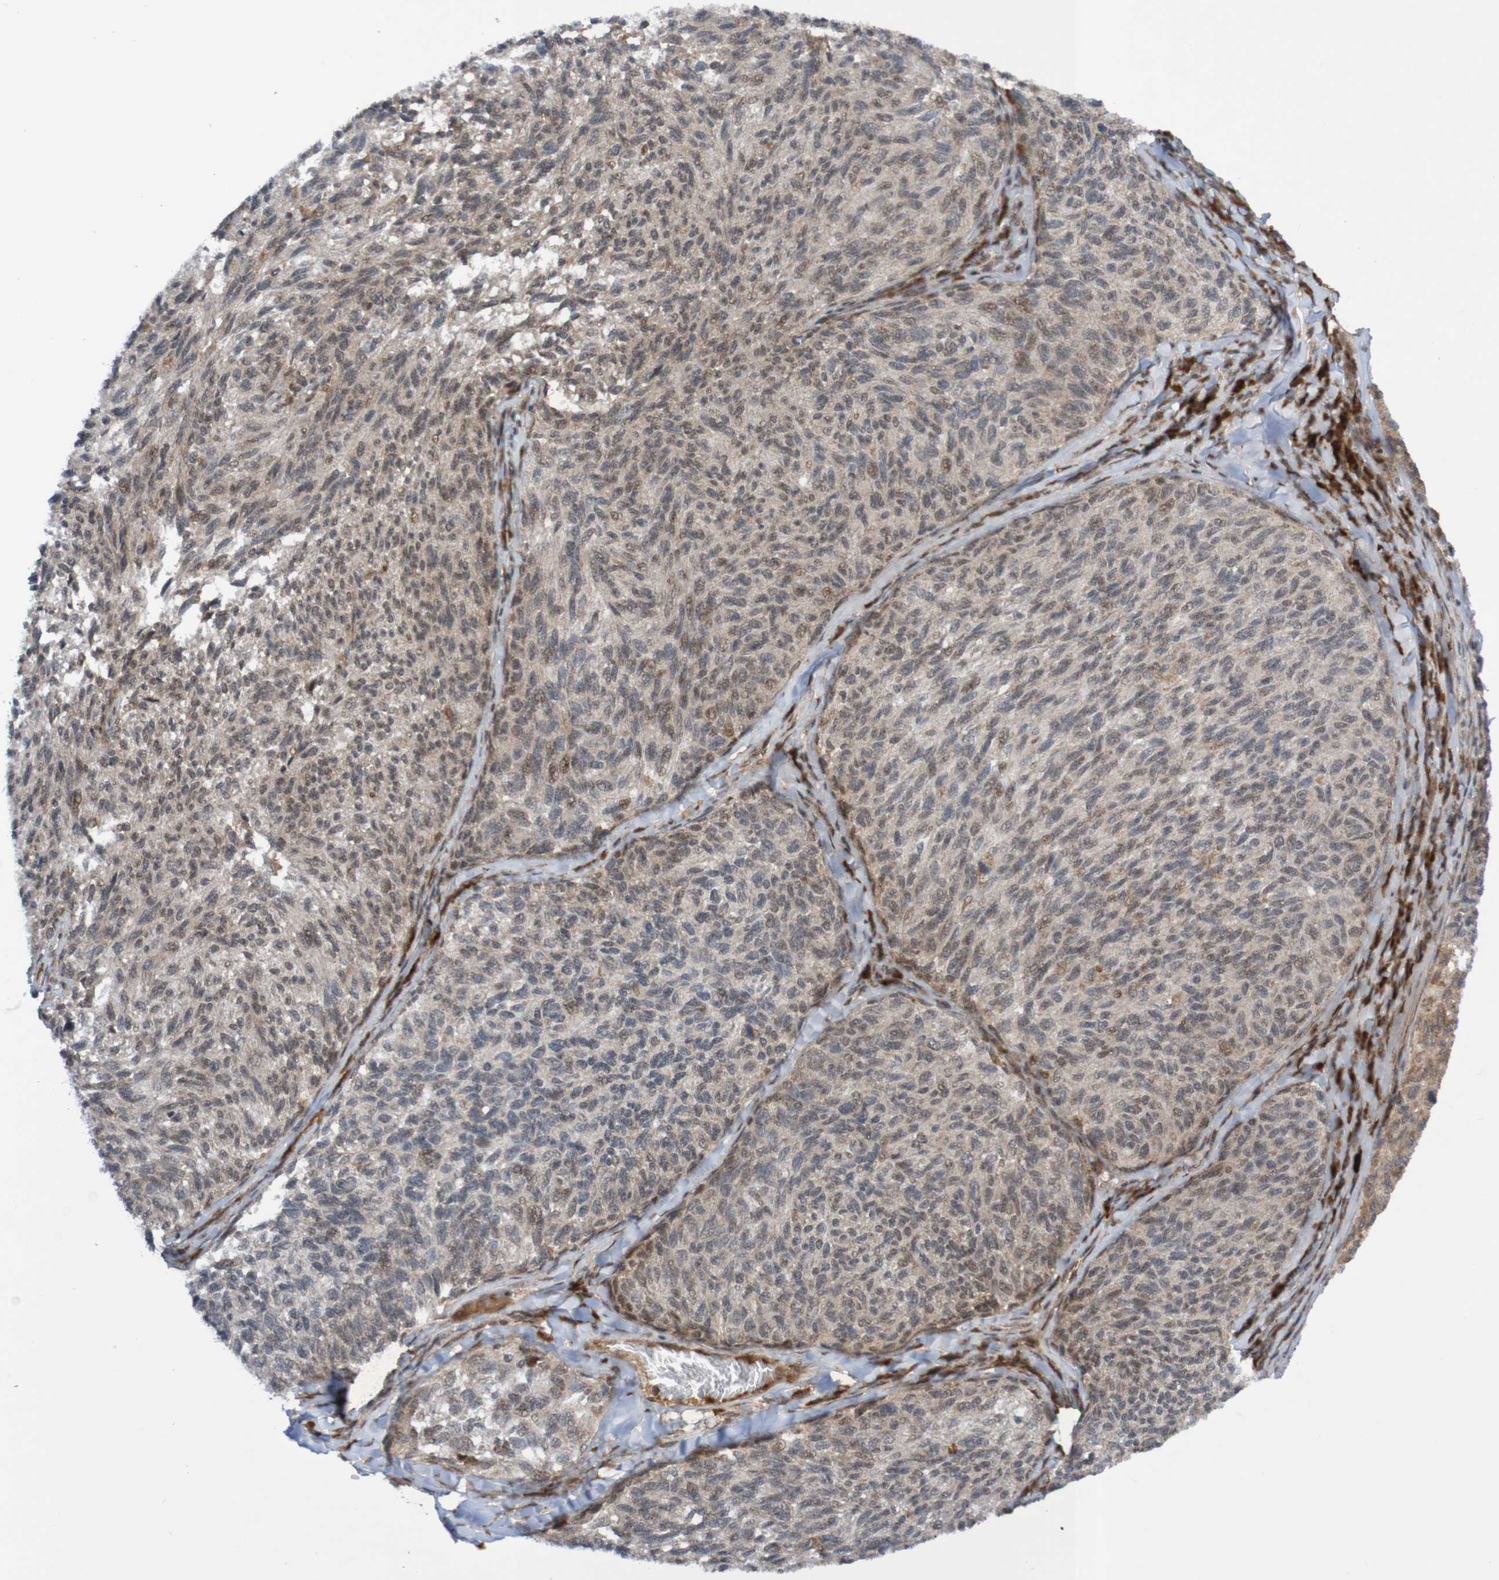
{"staining": {"intensity": "weak", "quantity": ">75%", "location": "cytoplasmic/membranous"}, "tissue": "melanoma", "cell_type": "Tumor cells", "image_type": "cancer", "snomed": [{"axis": "morphology", "description": "Malignant melanoma, NOS"}, {"axis": "topography", "description": "Skin"}], "caption": "Immunohistochemical staining of malignant melanoma displays weak cytoplasmic/membranous protein staining in about >75% of tumor cells. The protein is stained brown, and the nuclei are stained in blue (DAB IHC with brightfield microscopy, high magnification).", "gene": "ITLN1", "patient": {"sex": "female", "age": 73}}